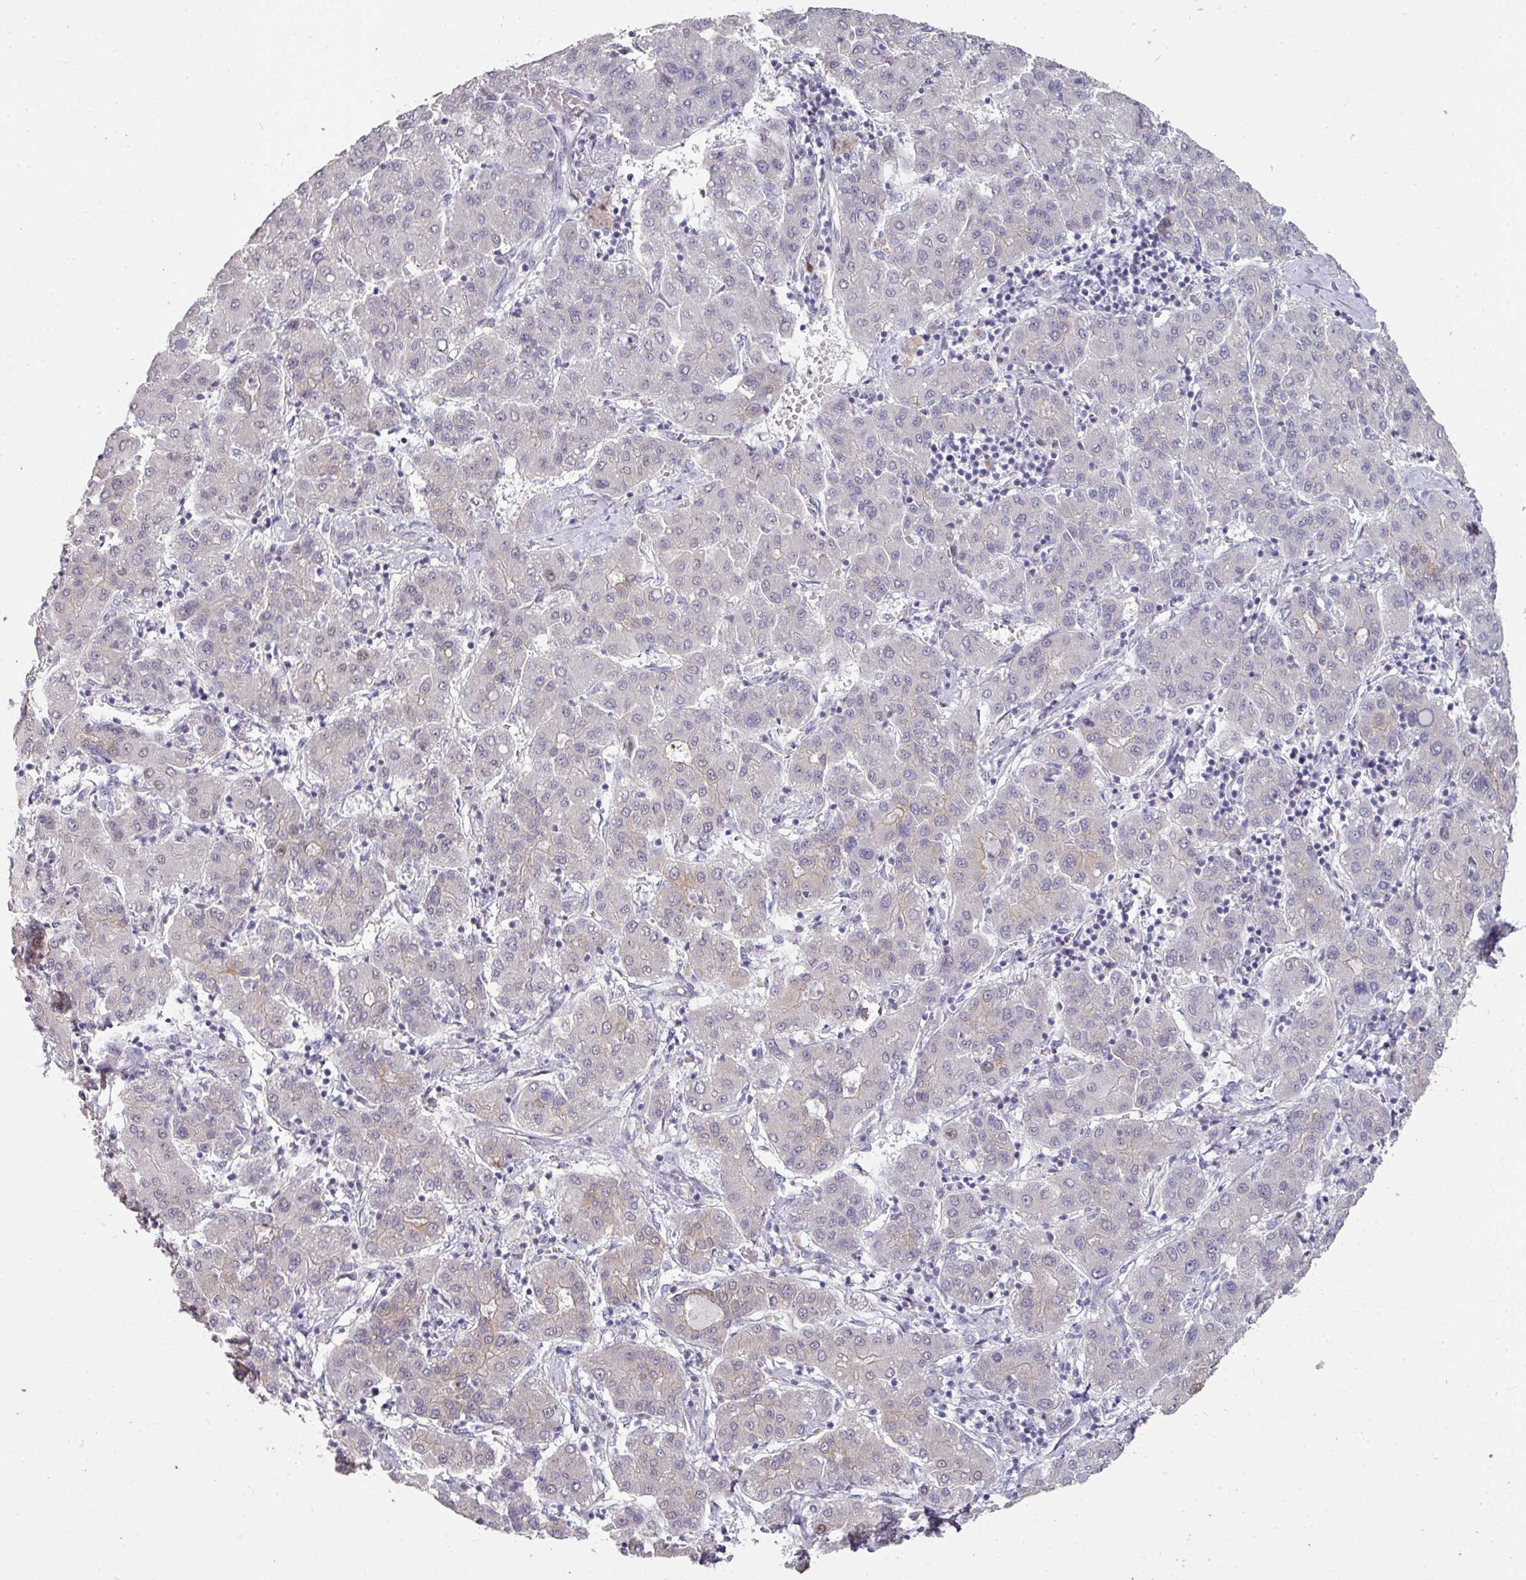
{"staining": {"intensity": "weak", "quantity": "<25%", "location": "nuclear"}, "tissue": "liver cancer", "cell_type": "Tumor cells", "image_type": "cancer", "snomed": [{"axis": "morphology", "description": "Carcinoma, Hepatocellular, NOS"}, {"axis": "topography", "description": "Liver"}], "caption": "The image demonstrates no significant positivity in tumor cells of liver hepatocellular carcinoma. (Stains: DAB immunohistochemistry with hematoxylin counter stain, Microscopy: brightfield microscopy at high magnification).", "gene": "GTF2H3", "patient": {"sex": "male", "age": 65}}